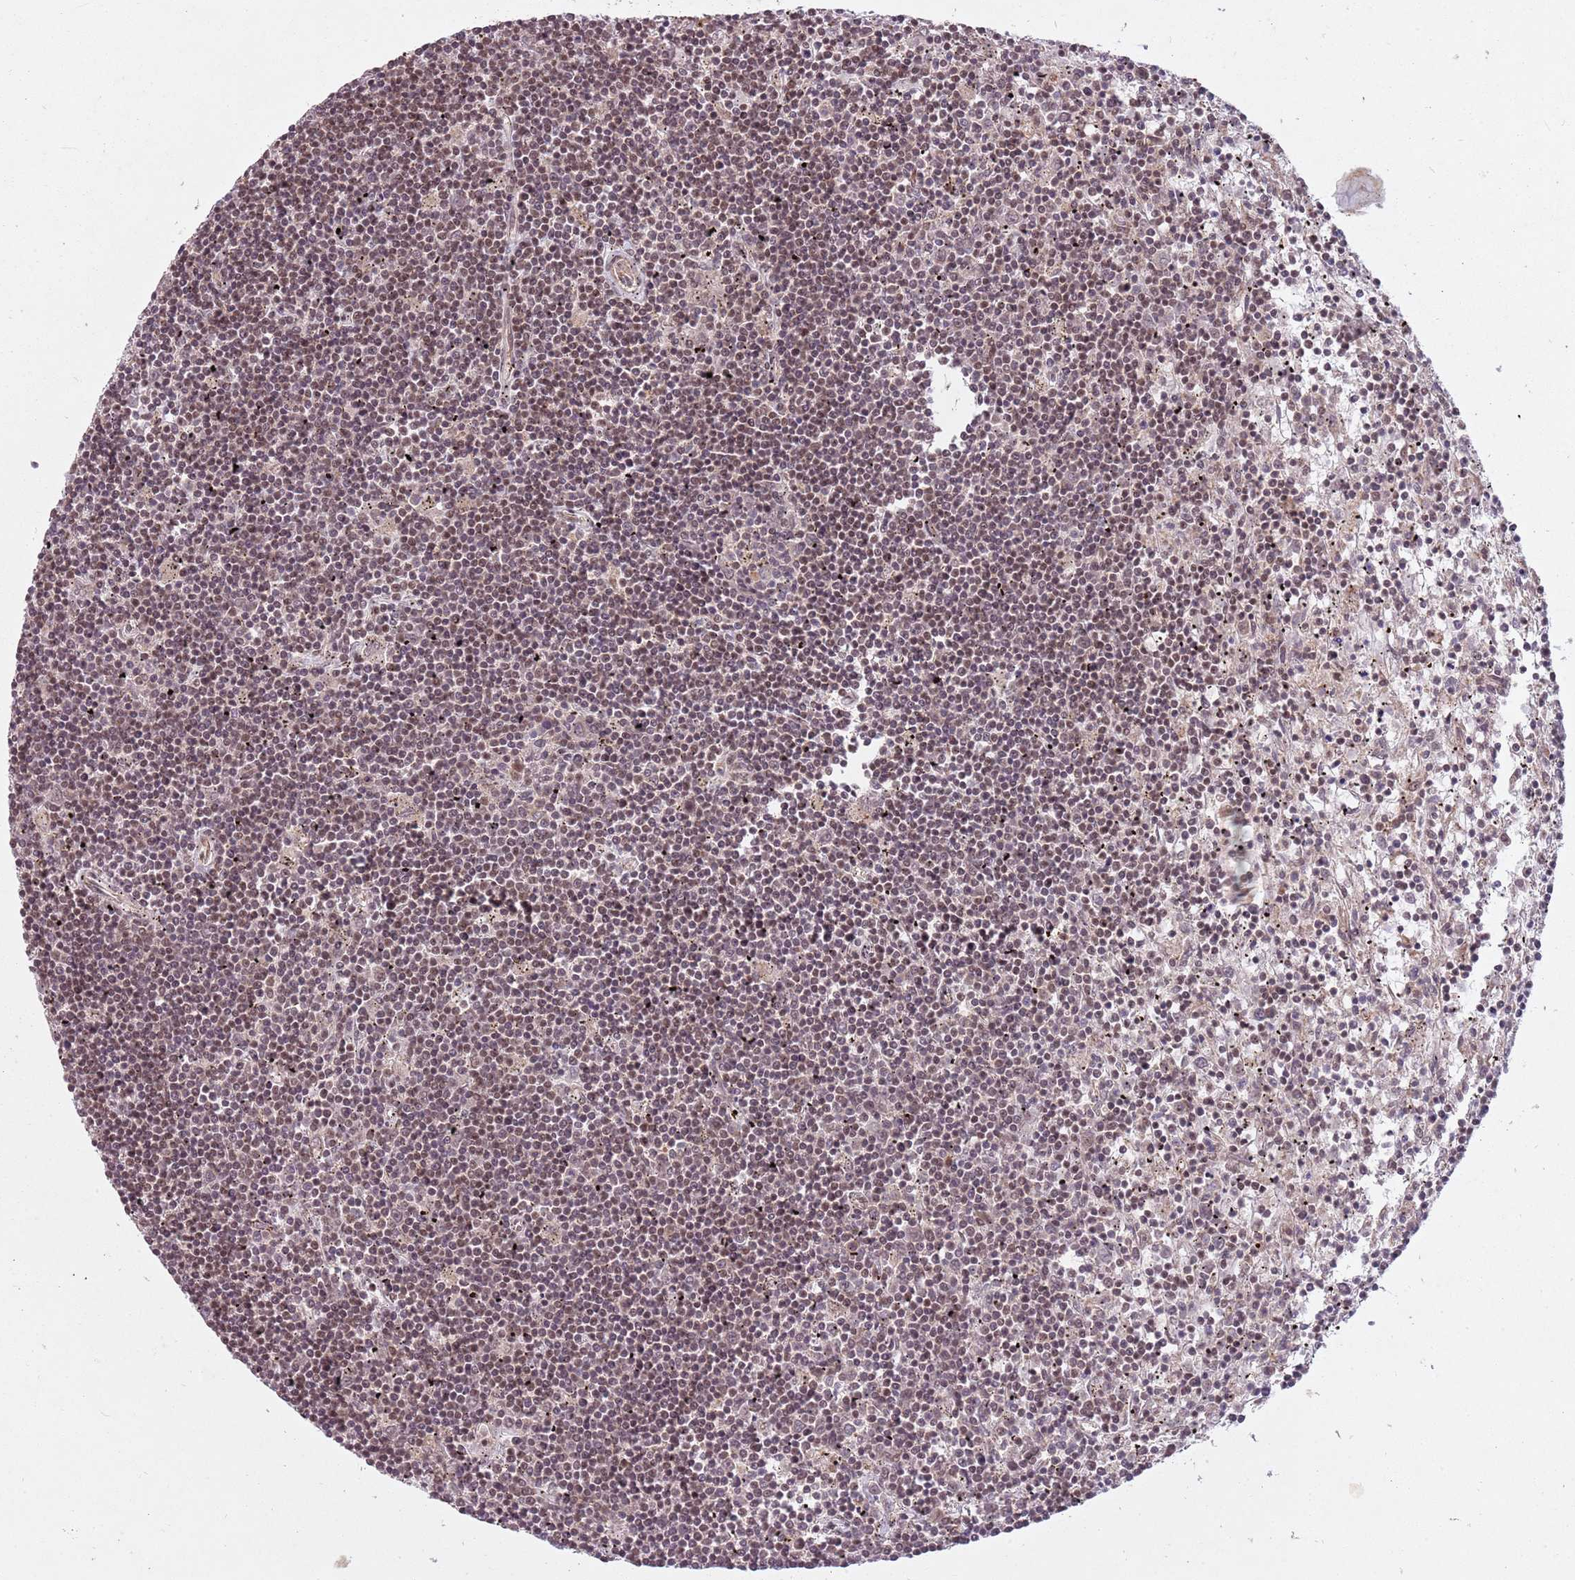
{"staining": {"intensity": "moderate", "quantity": "25%-75%", "location": "nuclear"}, "tissue": "lymphoma", "cell_type": "Tumor cells", "image_type": "cancer", "snomed": [{"axis": "morphology", "description": "Malignant lymphoma, non-Hodgkin's type, Low grade"}, {"axis": "topography", "description": "Spleen"}], "caption": "Tumor cells reveal medium levels of moderate nuclear positivity in approximately 25%-75% of cells in lymphoma.", "gene": "SUDS3", "patient": {"sex": "male", "age": 76}}